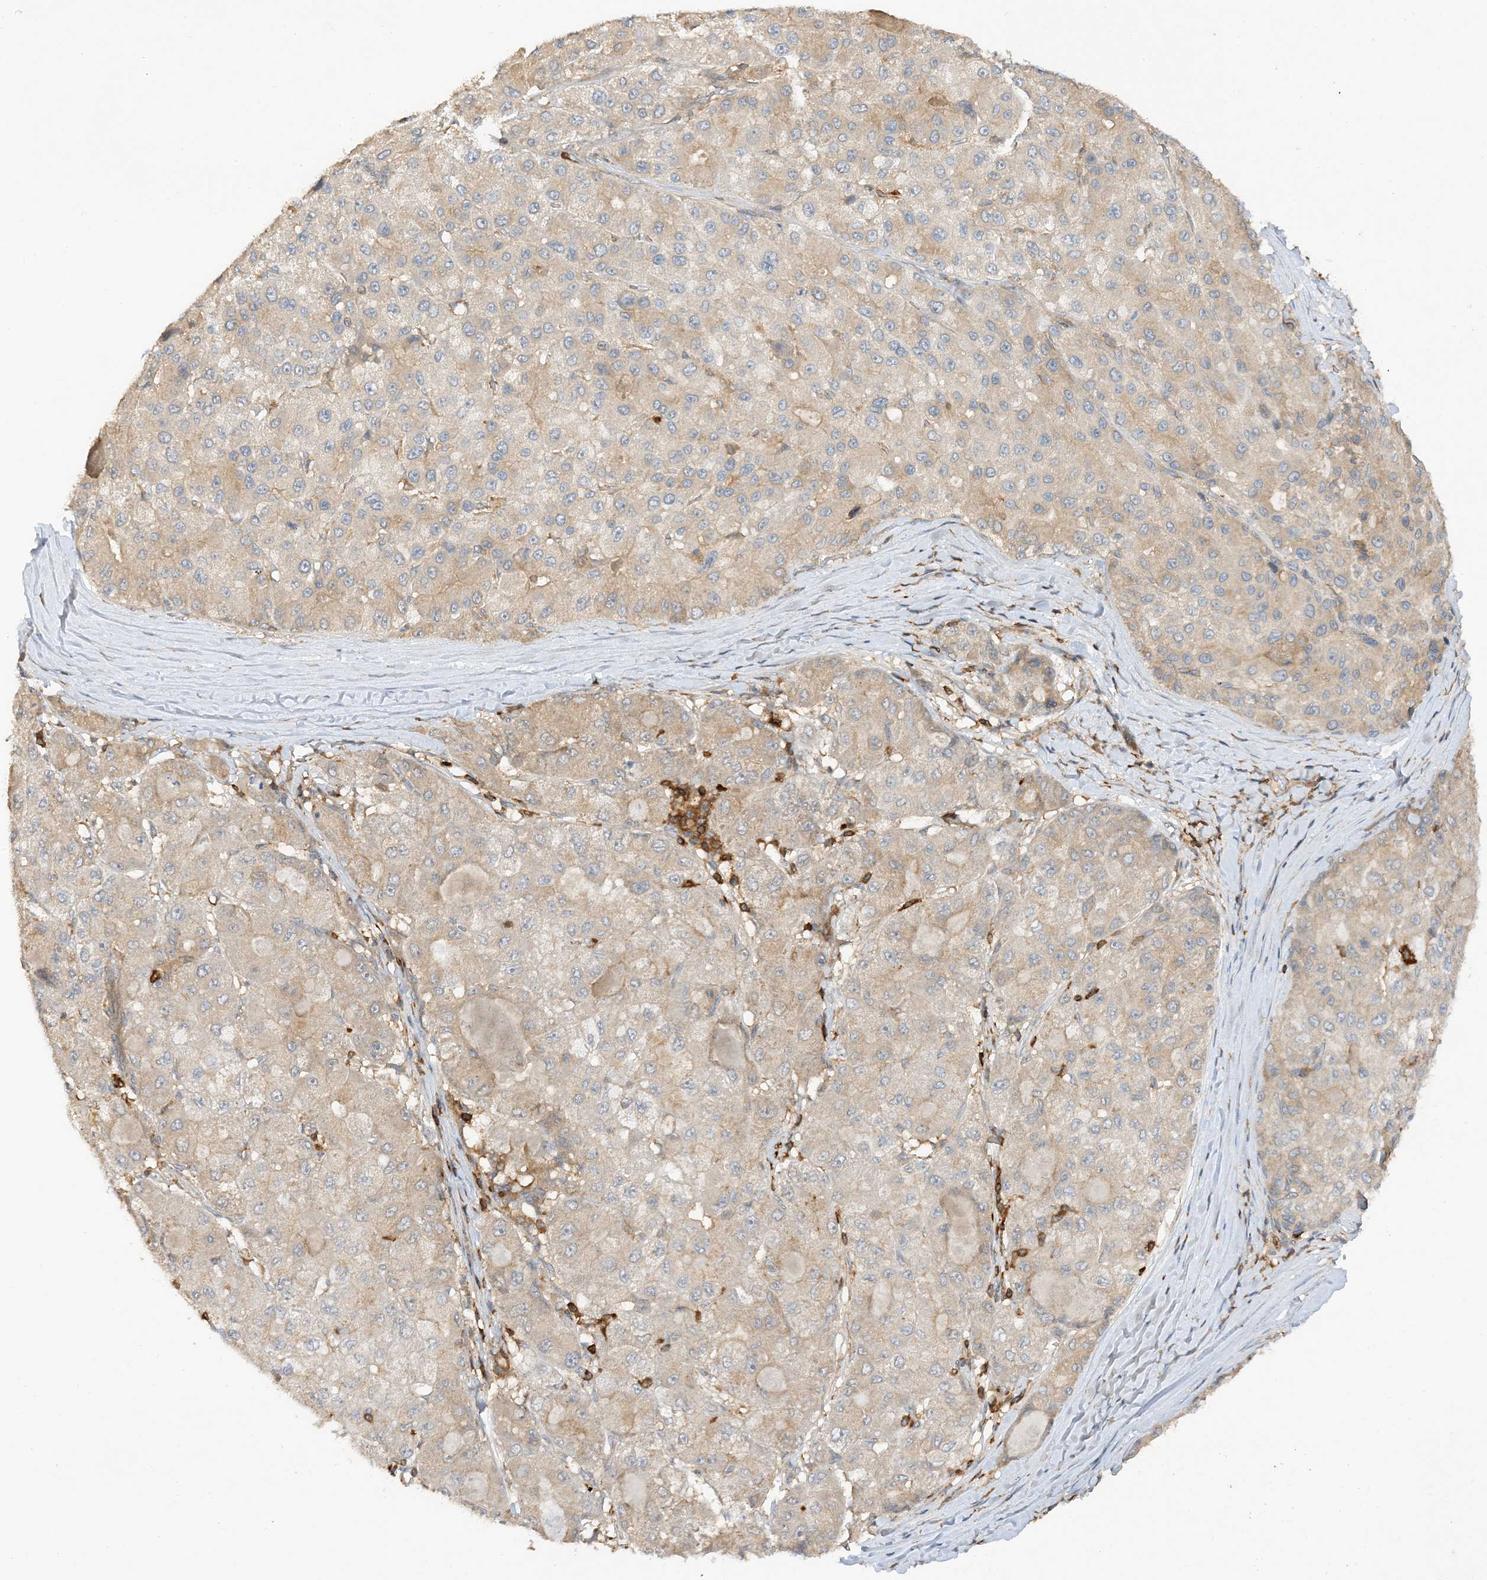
{"staining": {"intensity": "weak", "quantity": "<25%", "location": "cytoplasmic/membranous"}, "tissue": "liver cancer", "cell_type": "Tumor cells", "image_type": "cancer", "snomed": [{"axis": "morphology", "description": "Carcinoma, Hepatocellular, NOS"}, {"axis": "topography", "description": "Liver"}], "caption": "Immunohistochemistry of hepatocellular carcinoma (liver) demonstrates no staining in tumor cells.", "gene": "PHACTR2", "patient": {"sex": "male", "age": 80}}